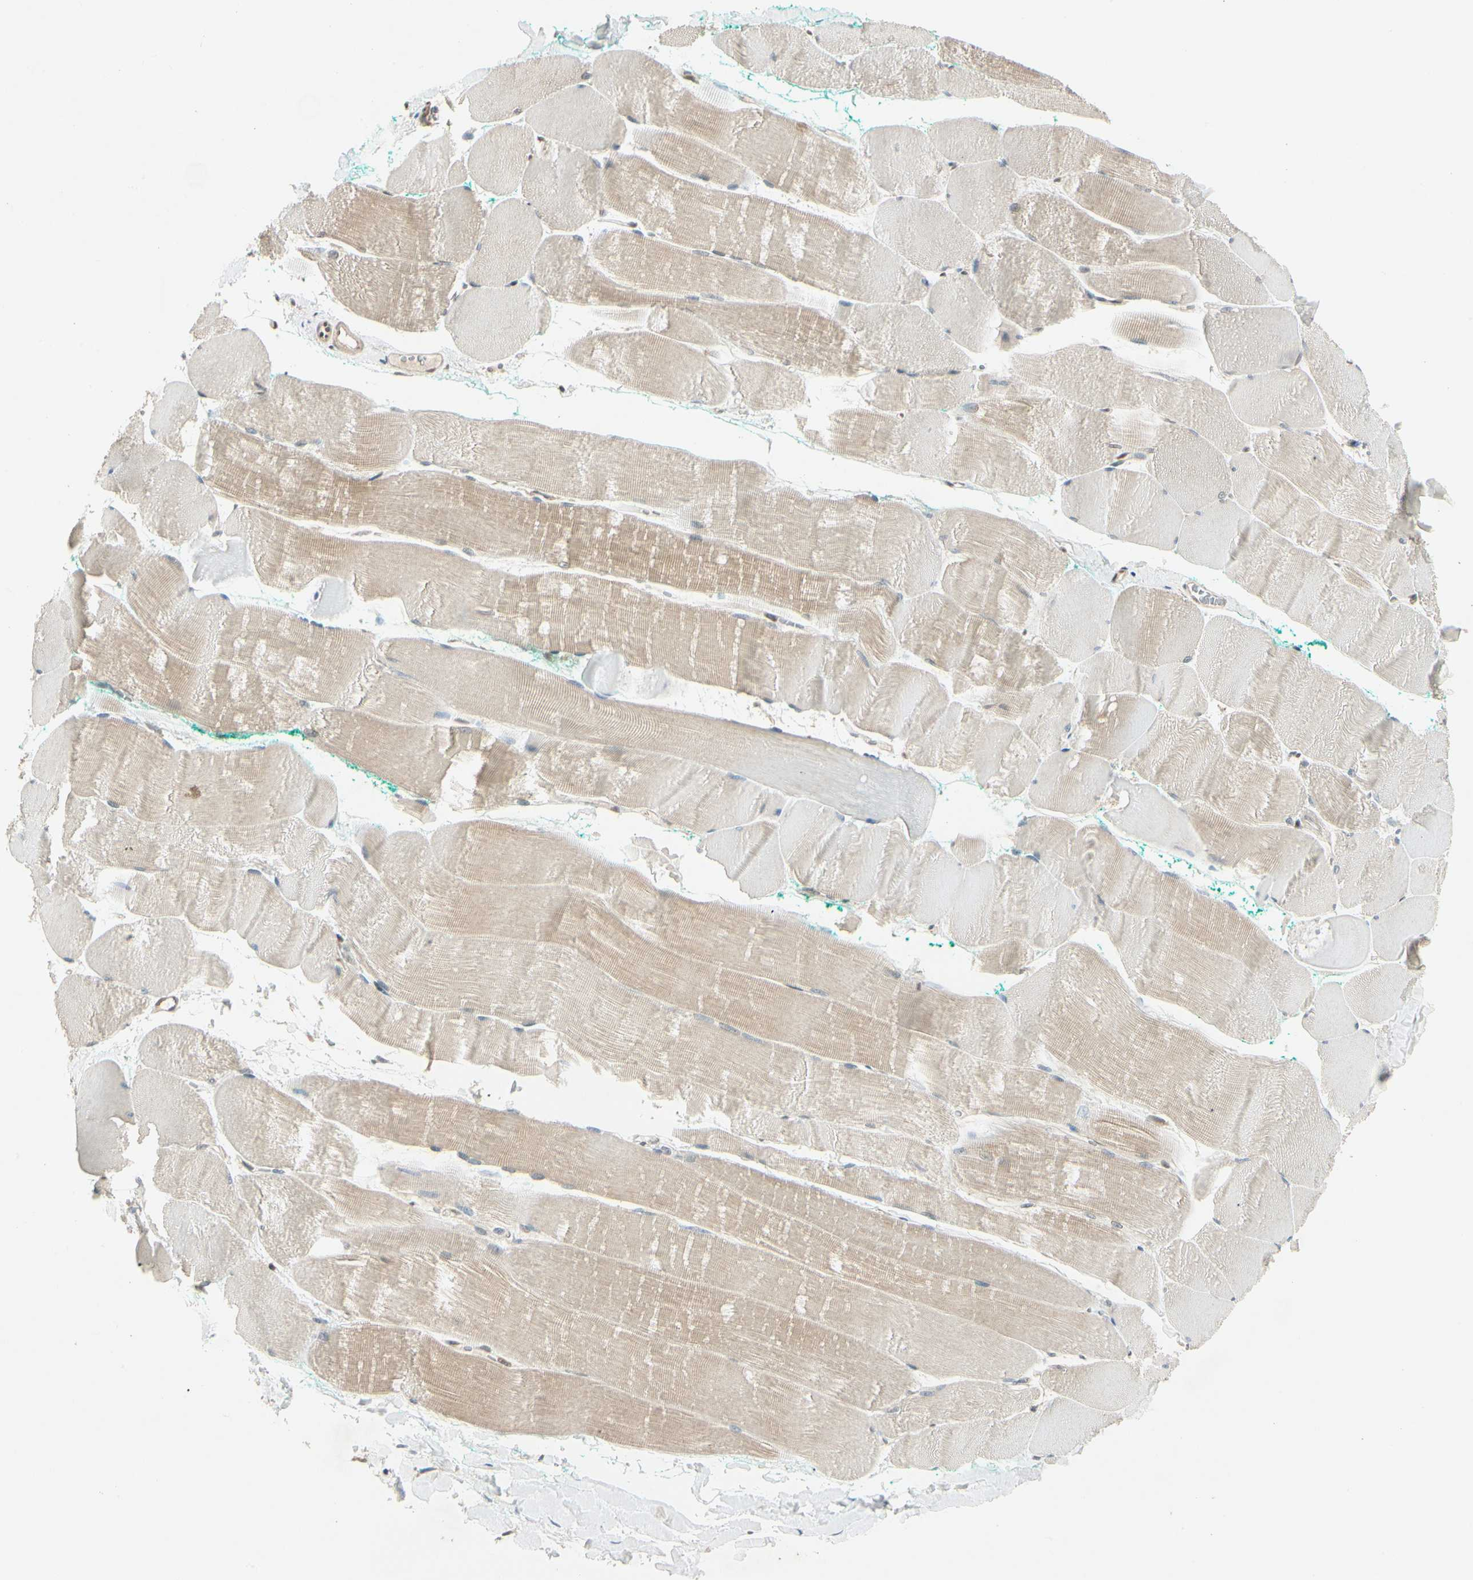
{"staining": {"intensity": "weak", "quantity": "25%-75%", "location": "cytoplasmic/membranous"}, "tissue": "skeletal muscle", "cell_type": "Myocytes", "image_type": "normal", "snomed": [{"axis": "morphology", "description": "Normal tissue, NOS"}, {"axis": "morphology", "description": "Squamous cell carcinoma, NOS"}, {"axis": "topography", "description": "Skeletal muscle"}], "caption": "Skeletal muscle stained with DAB immunohistochemistry displays low levels of weak cytoplasmic/membranous expression in about 25%-75% of myocytes.", "gene": "ZSCAN12", "patient": {"sex": "male", "age": 51}}